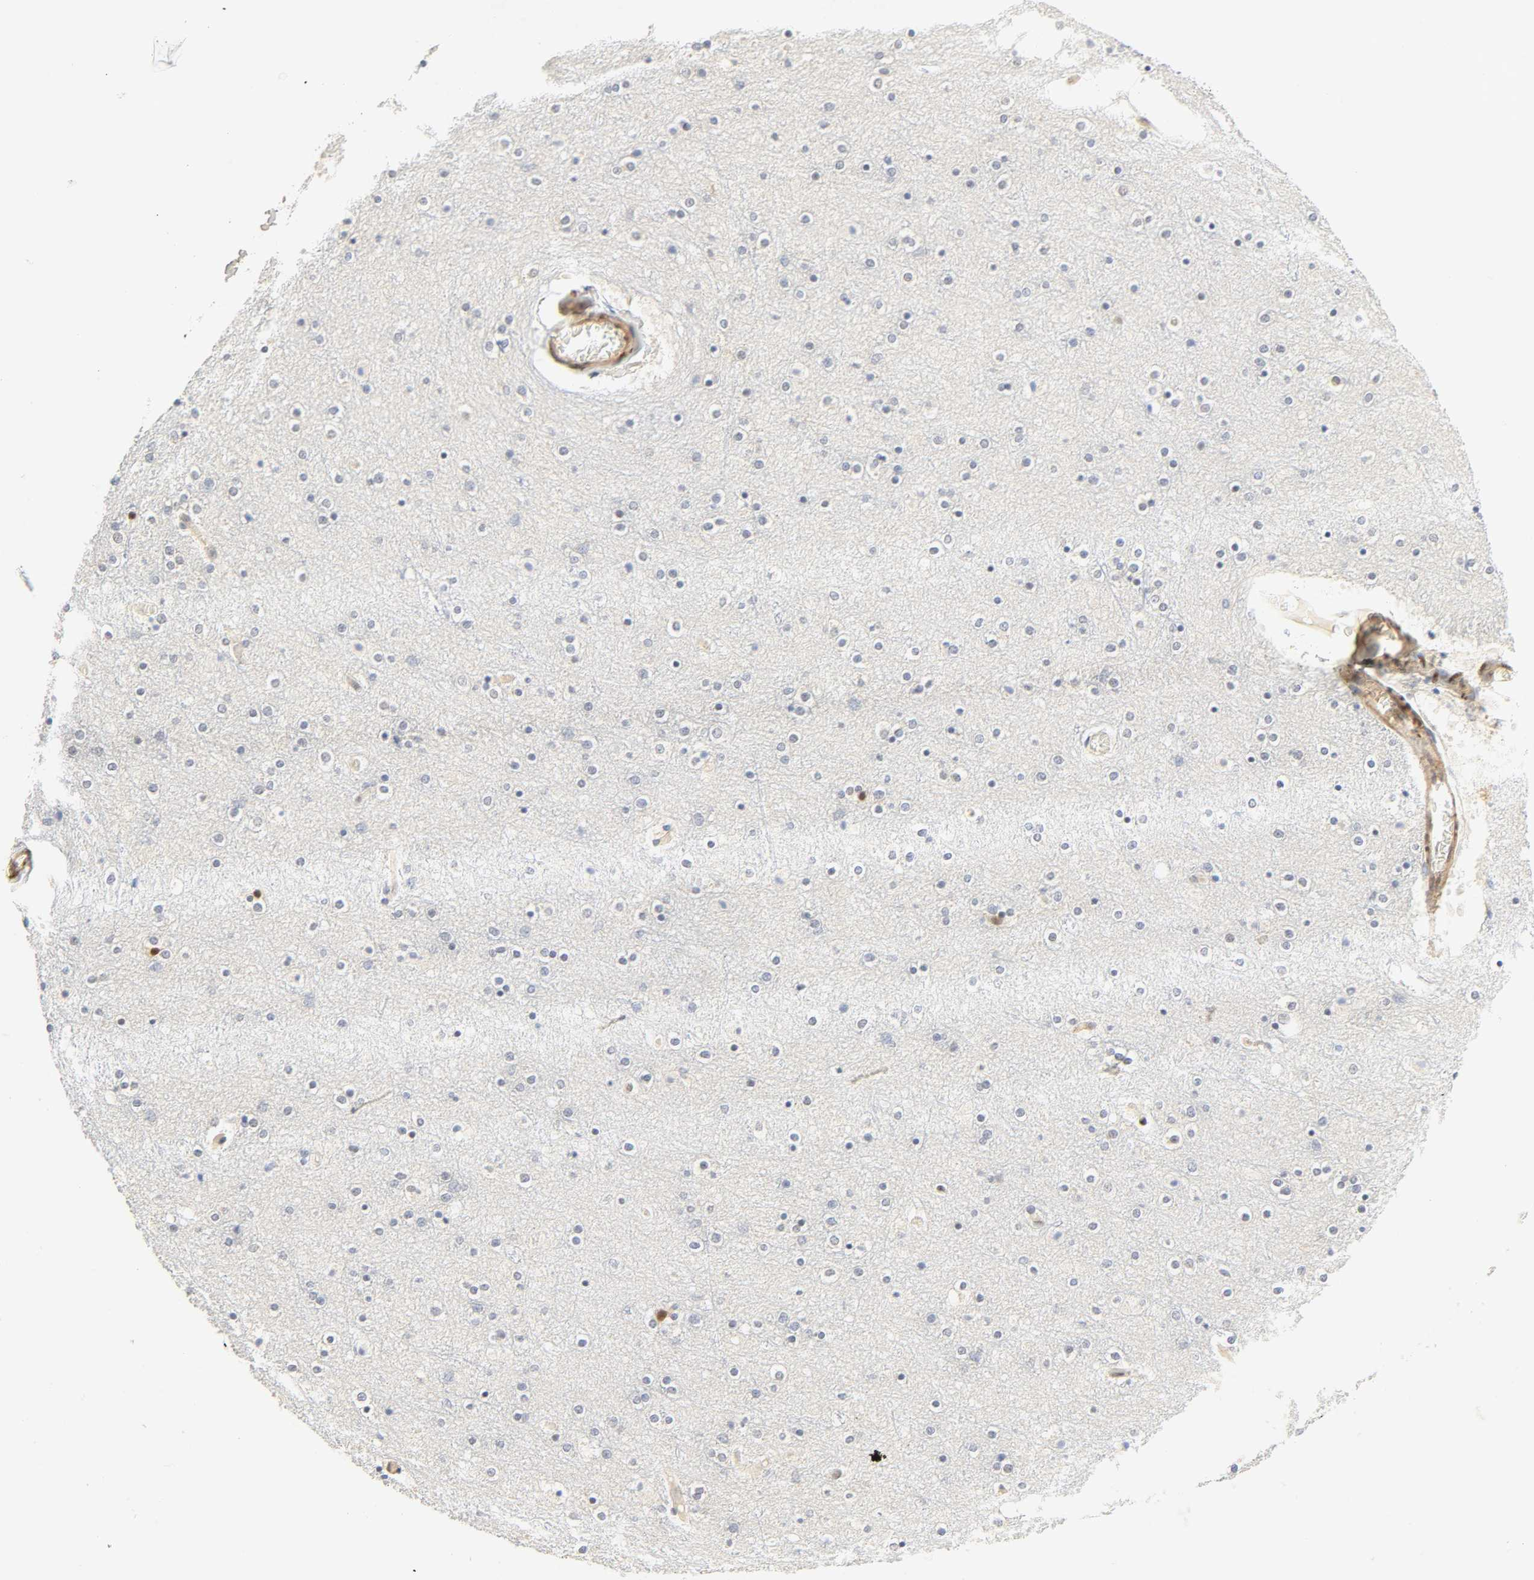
{"staining": {"intensity": "moderate", "quantity": "25%-75%", "location": "cytoplasmic/membranous"}, "tissue": "cerebral cortex", "cell_type": "Endothelial cells", "image_type": "normal", "snomed": [{"axis": "morphology", "description": "Normal tissue, NOS"}, {"axis": "topography", "description": "Cerebral cortex"}], "caption": "Brown immunohistochemical staining in benign cerebral cortex shows moderate cytoplasmic/membranous expression in about 25%-75% of endothelial cells. (DAB IHC, brown staining for protein, blue staining for nuclei).", "gene": "BORCS8", "patient": {"sex": "female", "age": 54}}